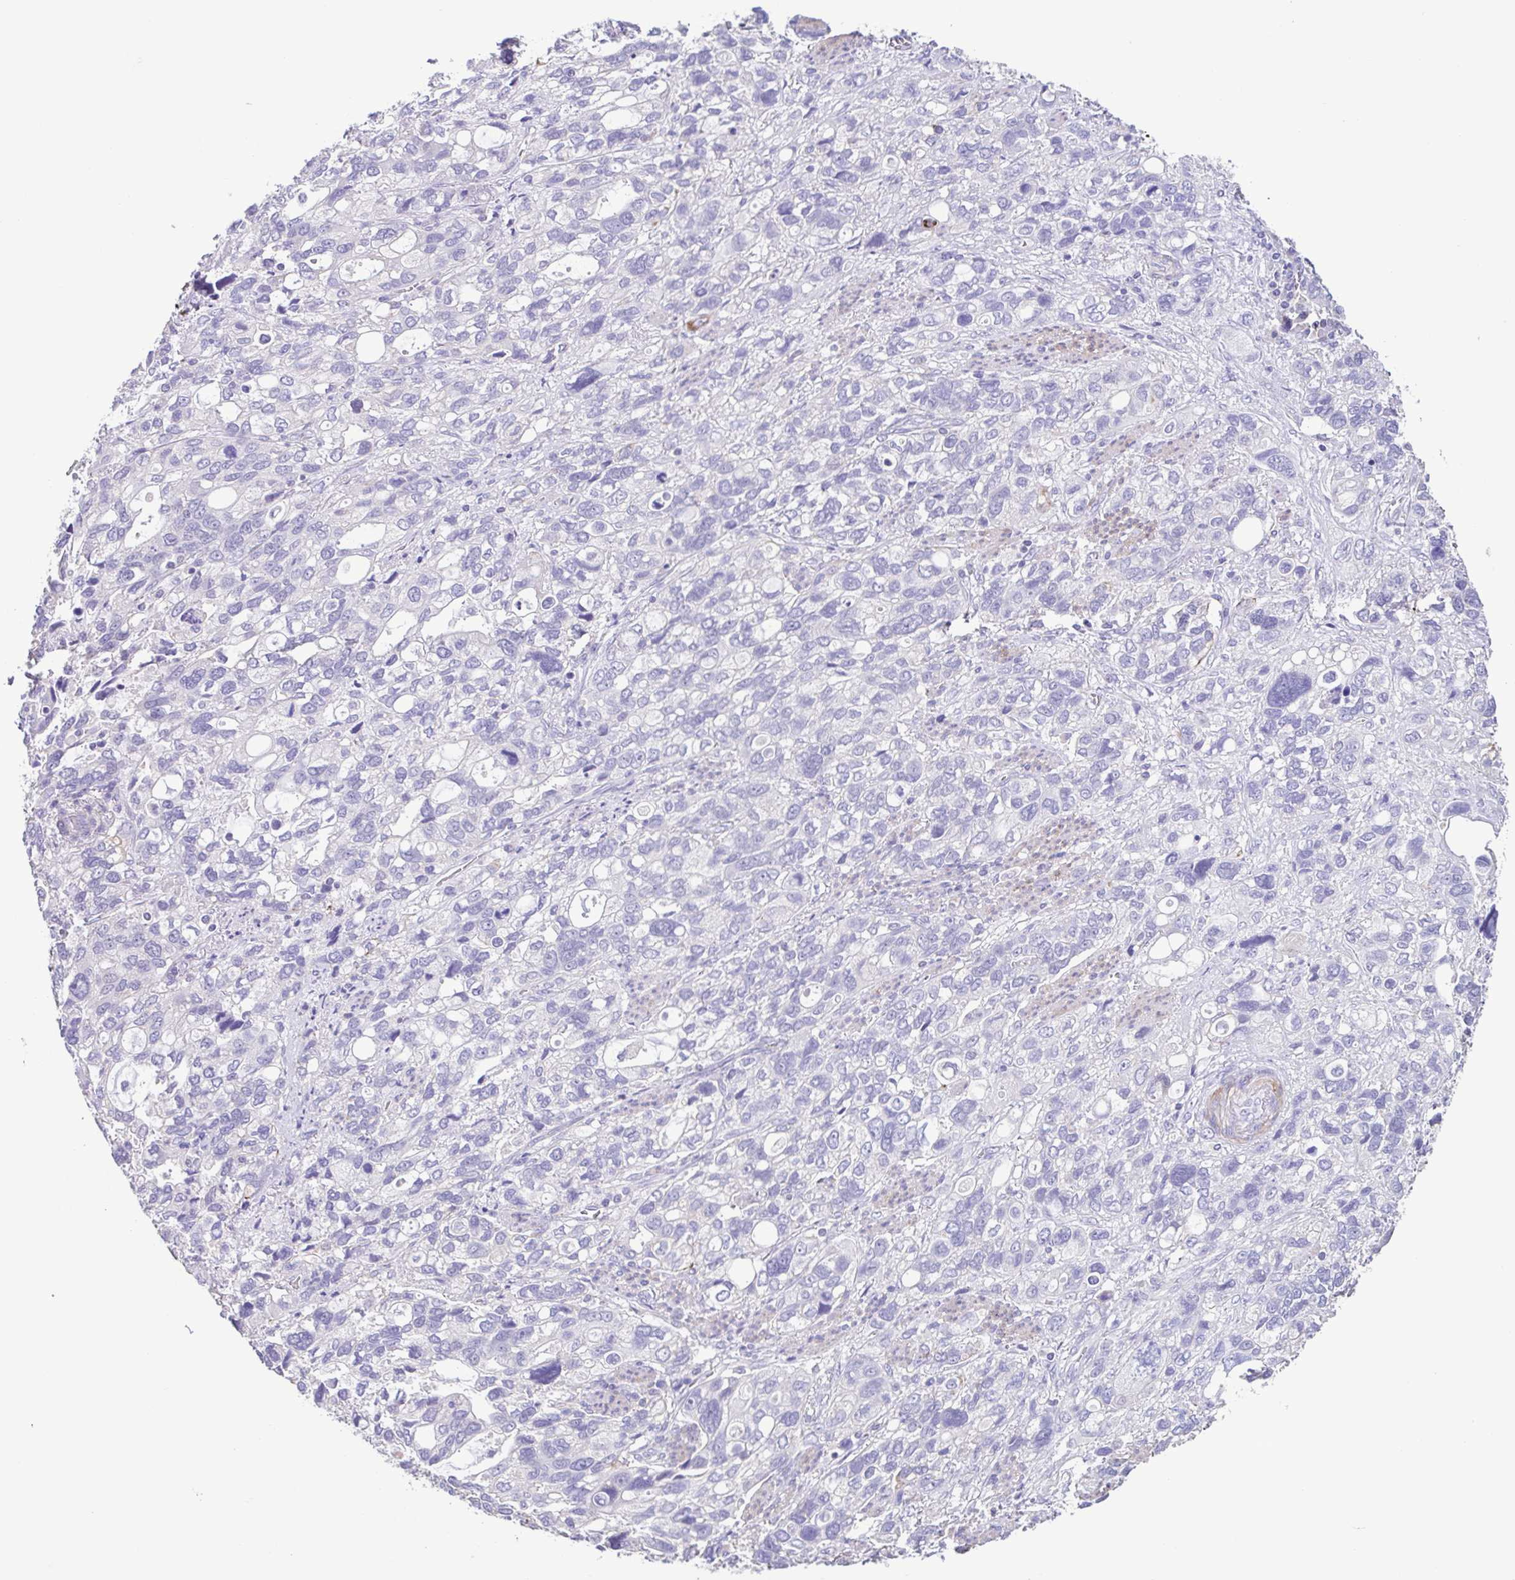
{"staining": {"intensity": "negative", "quantity": "none", "location": "none"}, "tissue": "stomach cancer", "cell_type": "Tumor cells", "image_type": "cancer", "snomed": [{"axis": "morphology", "description": "Adenocarcinoma, NOS"}, {"axis": "topography", "description": "Stomach, upper"}], "caption": "DAB (3,3'-diaminobenzidine) immunohistochemical staining of human stomach cancer (adenocarcinoma) displays no significant staining in tumor cells. (DAB (3,3'-diaminobenzidine) immunohistochemistry, high magnification).", "gene": "PLA2G4E", "patient": {"sex": "female", "age": 81}}